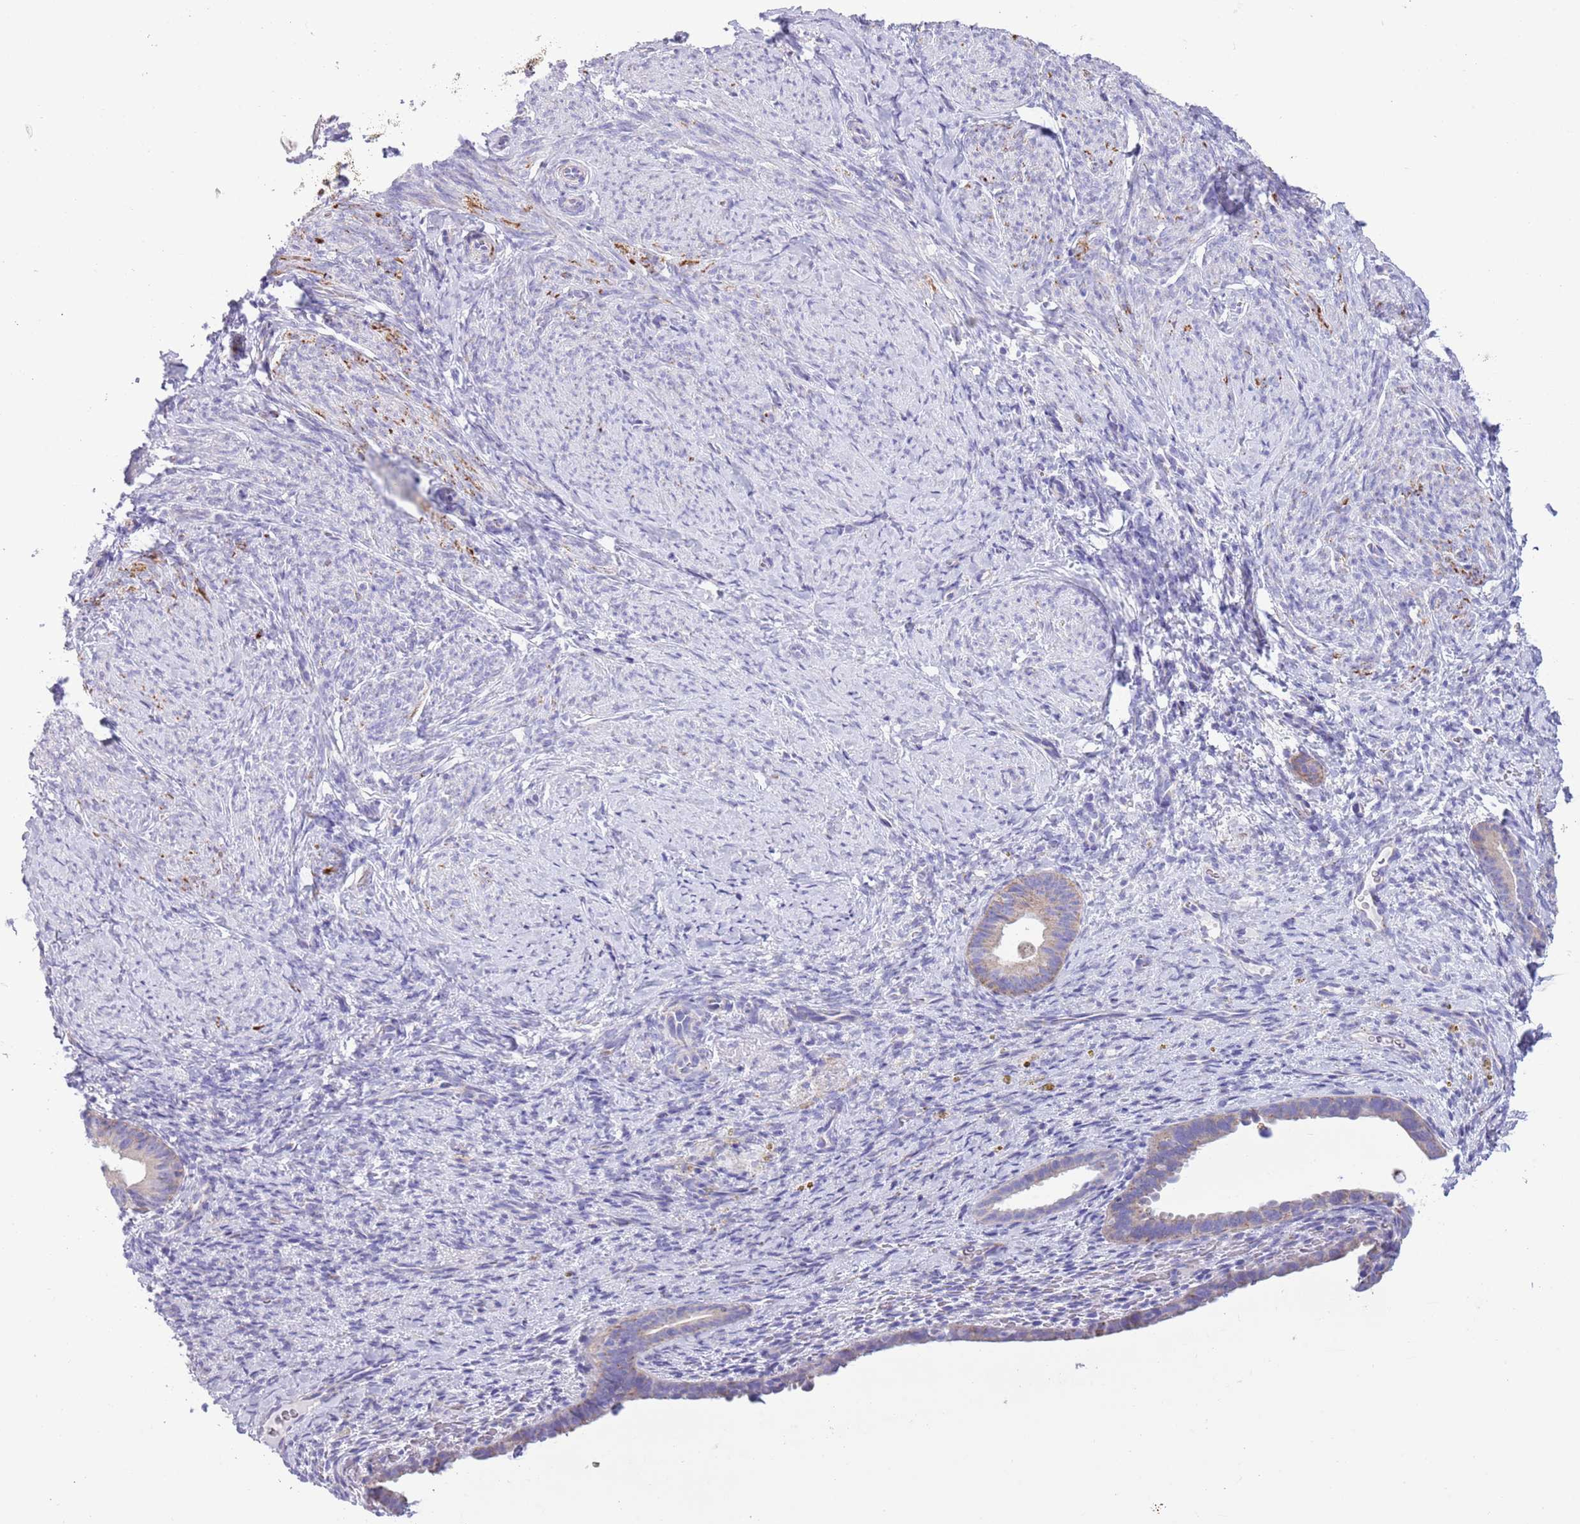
{"staining": {"intensity": "negative", "quantity": "none", "location": "none"}, "tissue": "endometrium", "cell_type": "Cells in endometrial stroma", "image_type": "normal", "snomed": [{"axis": "morphology", "description": "Normal tissue, NOS"}, {"axis": "topography", "description": "Endometrium"}], "caption": "This is a photomicrograph of immunohistochemistry (IHC) staining of benign endometrium, which shows no staining in cells in endometrial stroma.", "gene": "MOCOS", "patient": {"sex": "female", "age": 65}}